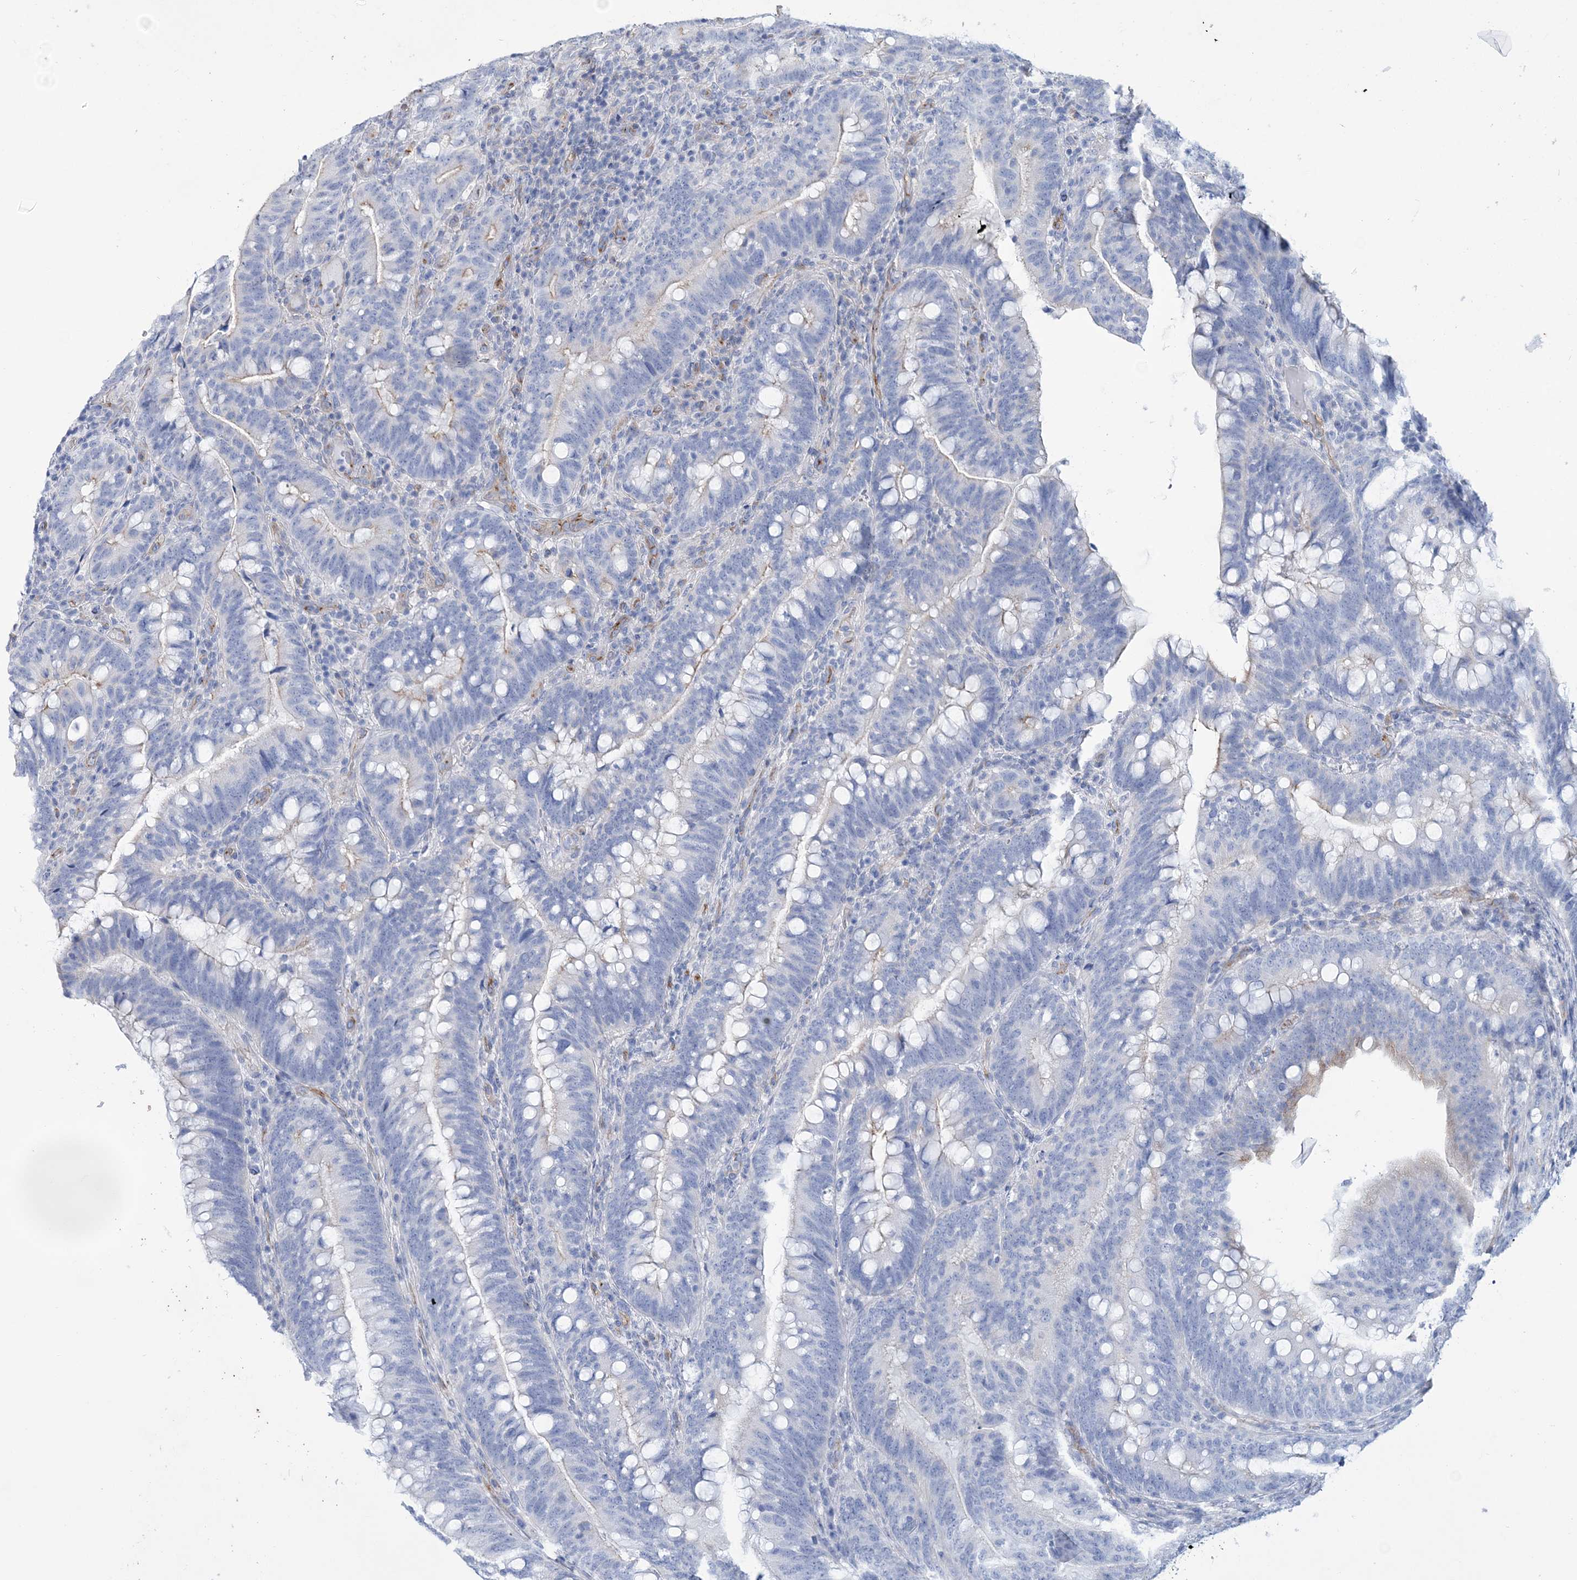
{"staining": {"intensity": "negative", "quantity": "none", "location": "none"}, "tissue": "colorectal cancer", "cell_type": "Tumor cells", "image_type": "cancer", "snomed": [{"axis": "morphology", "description": "Adenocarcinoma, NOS"}, {"axis": "topography", "description": "Colon"}], "caption": "Protein analysis of colorectal cancer (adenocarcinoma) demonstrates no significant staining in tumor cells. Brightfield microscopy of immunohistochemistry (IHC) stained with DAB (3,3'-diaminobenzidine) (brown) and hematoxylin (blue), captured at high magnification.", "gene": "RAB11FIP5", "patient": {"sex": "female", "age": 66}}